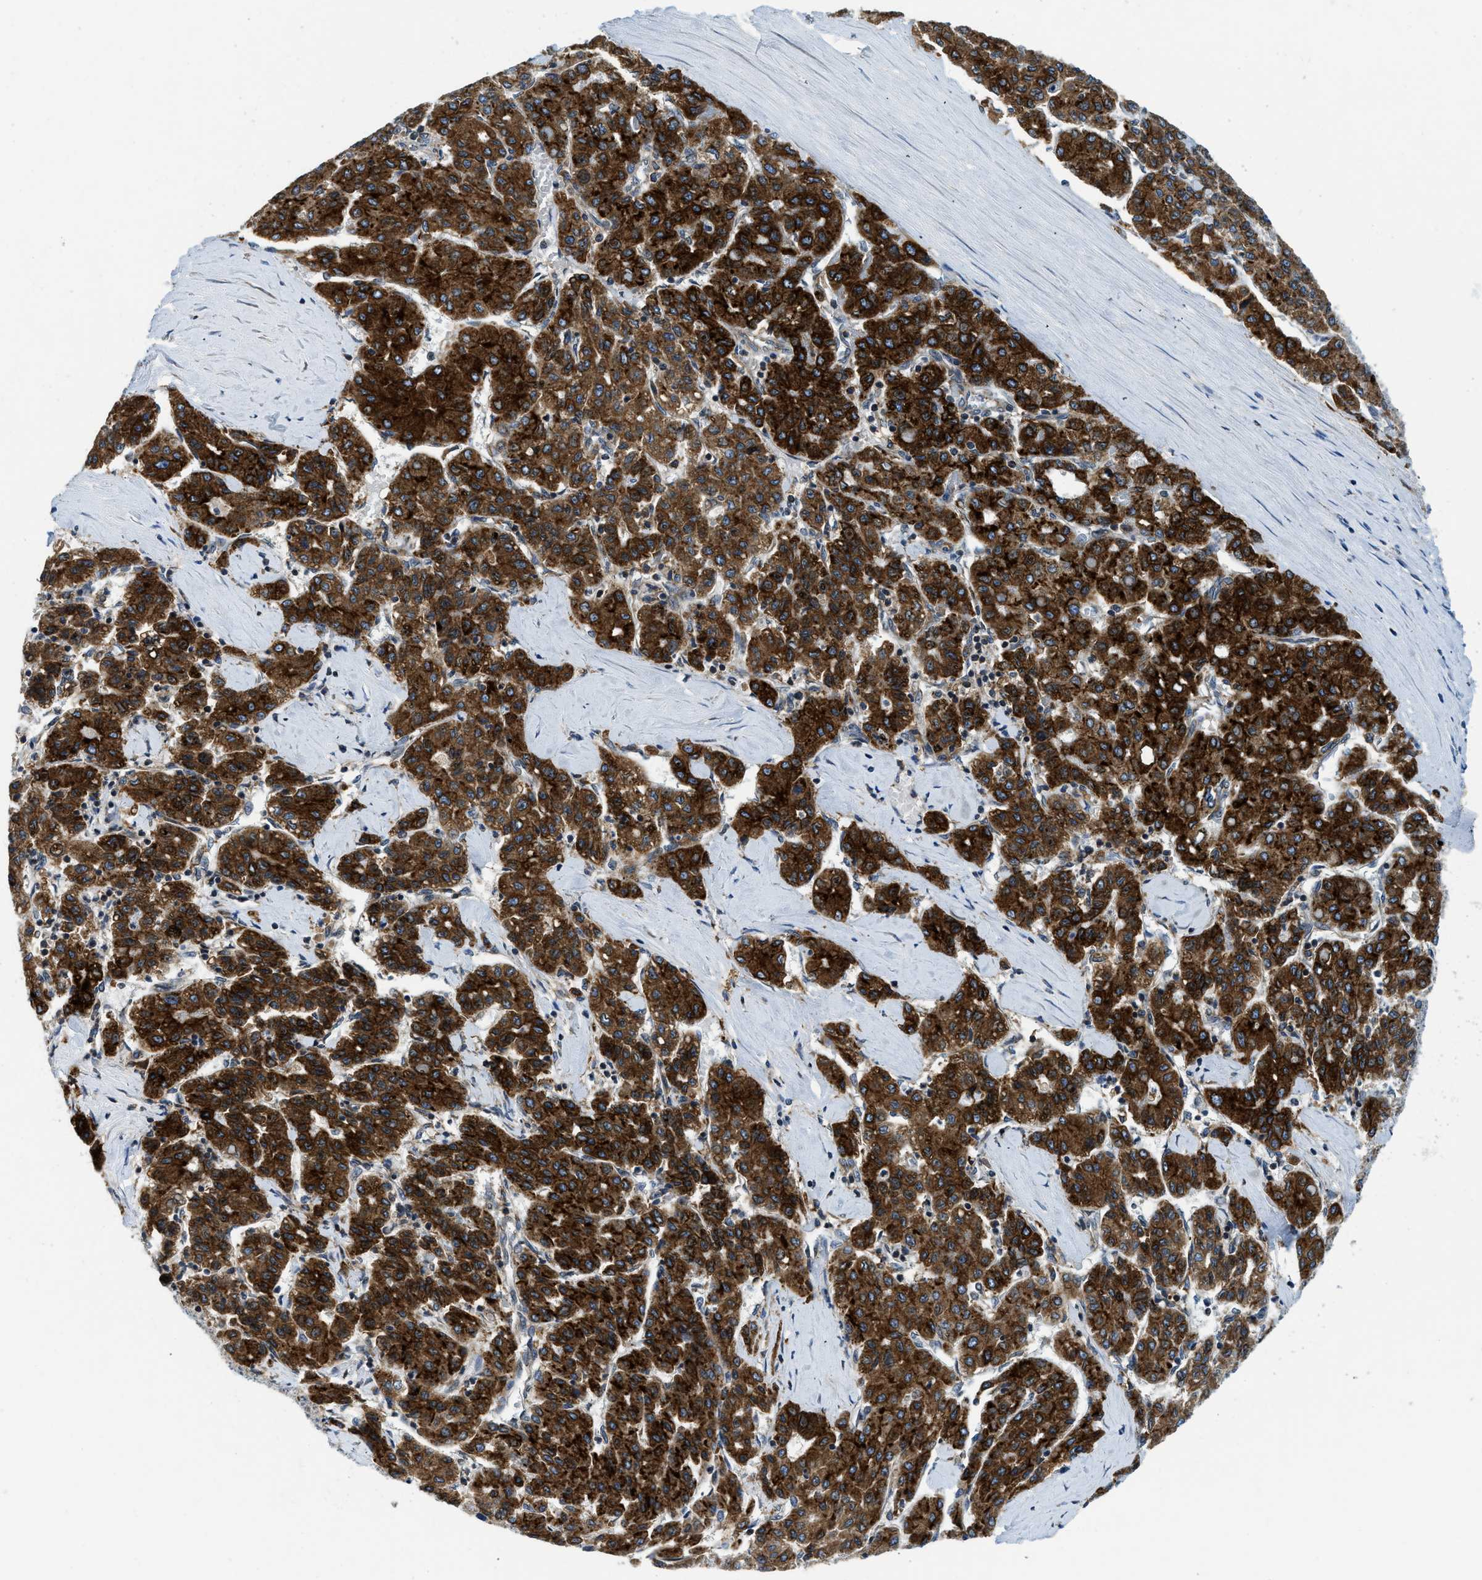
{"staining": {"intensity": "strong", "quantity": ">75%", "location": "cytoplasmic/membranous"}, "tissue": "liver cancer", "cell_type": "Tumor cells", "image_type": "cancer", "snomed": [{"axis": "morphology", "description": "Carcinoma, Hepatocellular, NOS"}, {"axis": "topography", "description": "Liver"}], "caption": "Protein staining by immunohistochemistry (IHC) reveals strong cytoplasmic/membranous expression in about >75% of tumor cells in liver cancer.", "gene": "BCAP31", "patient": {"sex": "male", "age": 65}}